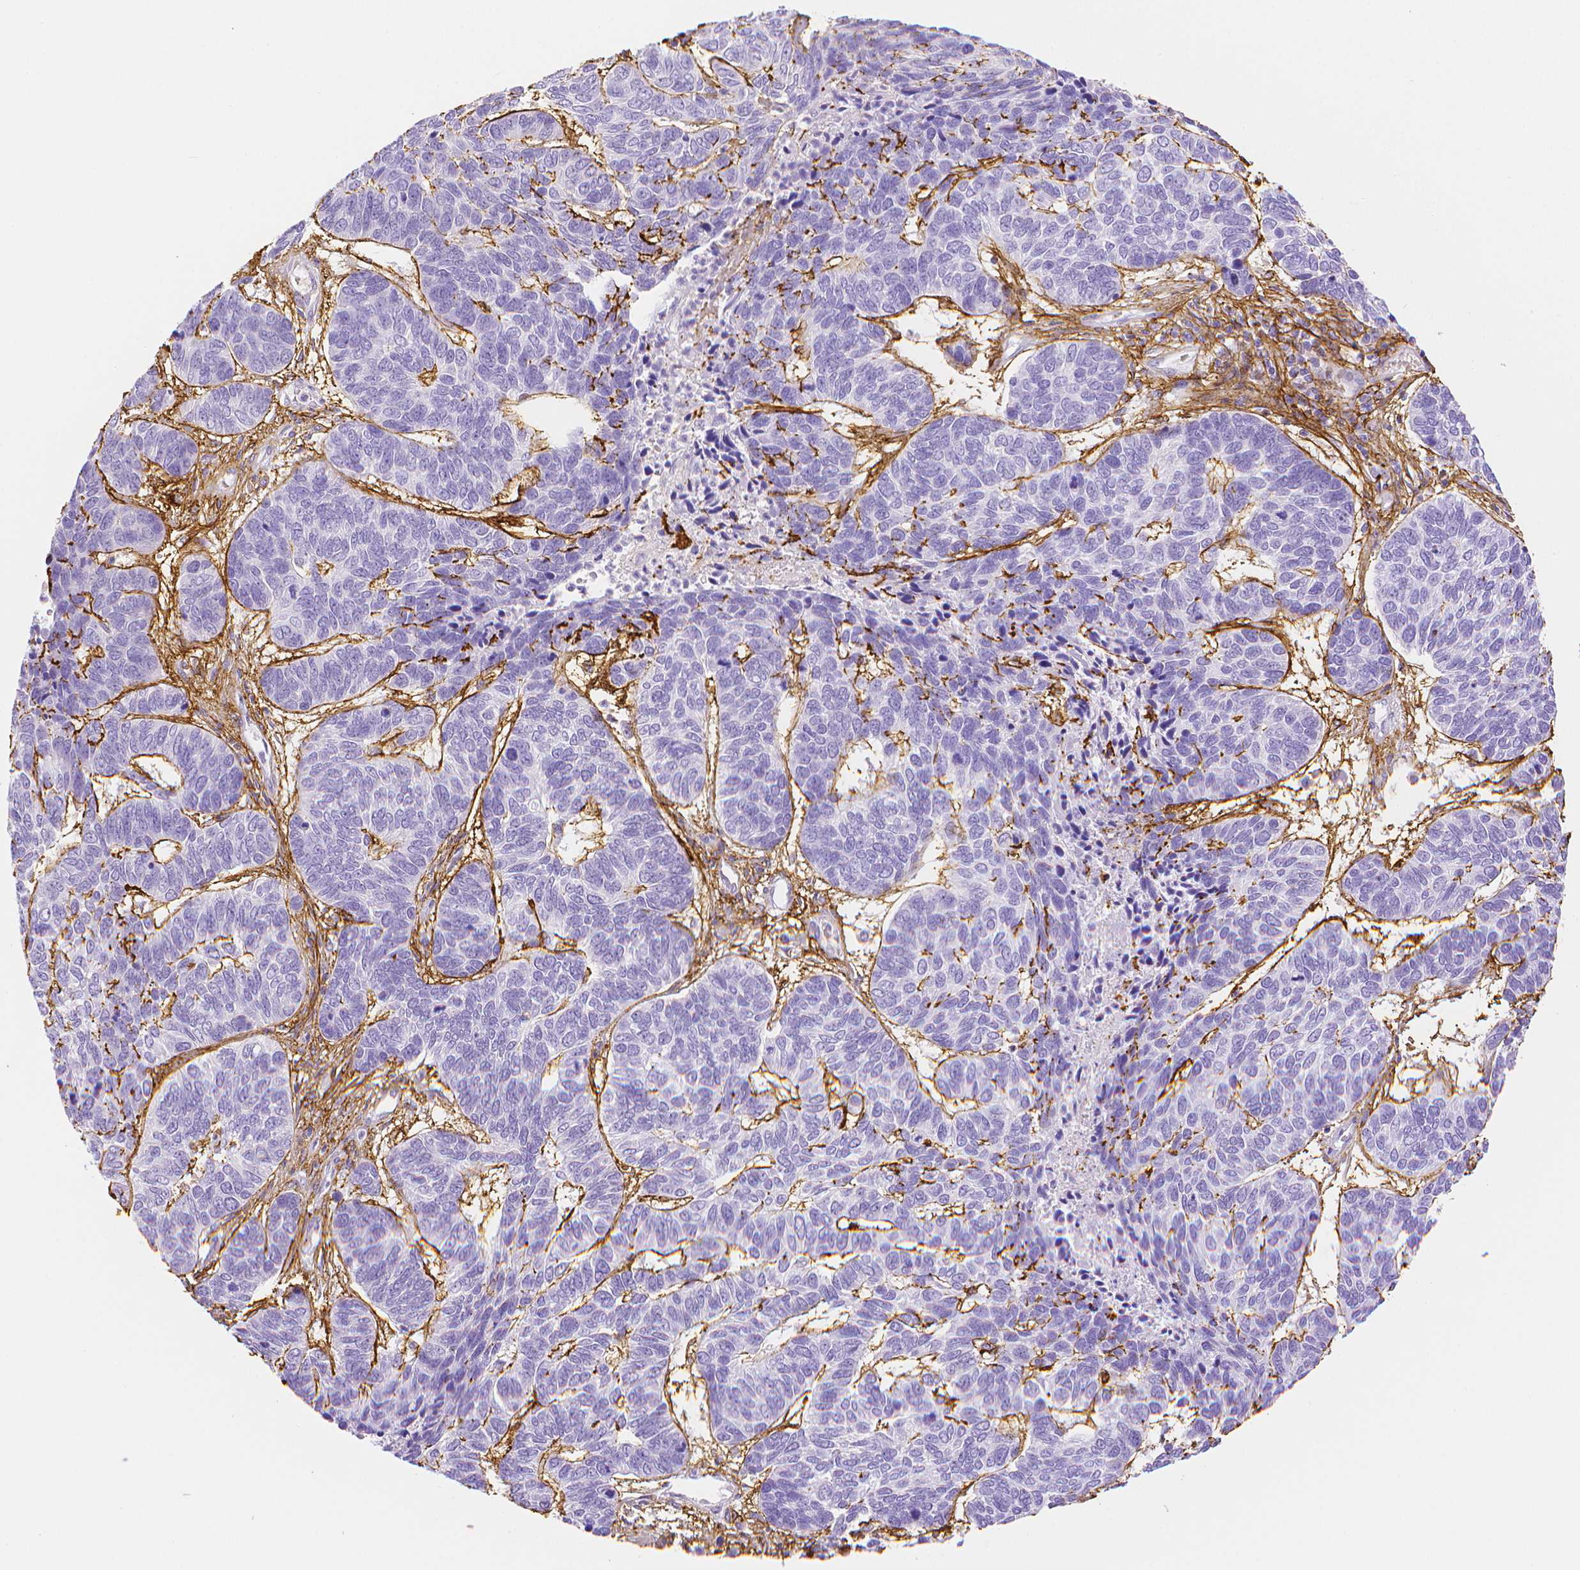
{"staining": {"intensity": "negative", "quantity": "none", "location": "none"}, "tissue": "skin cancer", "cell_type": "Tumor cells", "image_type": "cancer", "snomed": [{"axis": "morphology", "description": "Basal cell carcinoma"}, {"axis": "topography", "description": "Skin"}], "caption": "Human skin cancer stained for a protein using immunohistochemistry (IHC) demonstrates no staining in tumor cells.", "gene": "FBN1", "patient": {"sex": "female", "age": 65}}